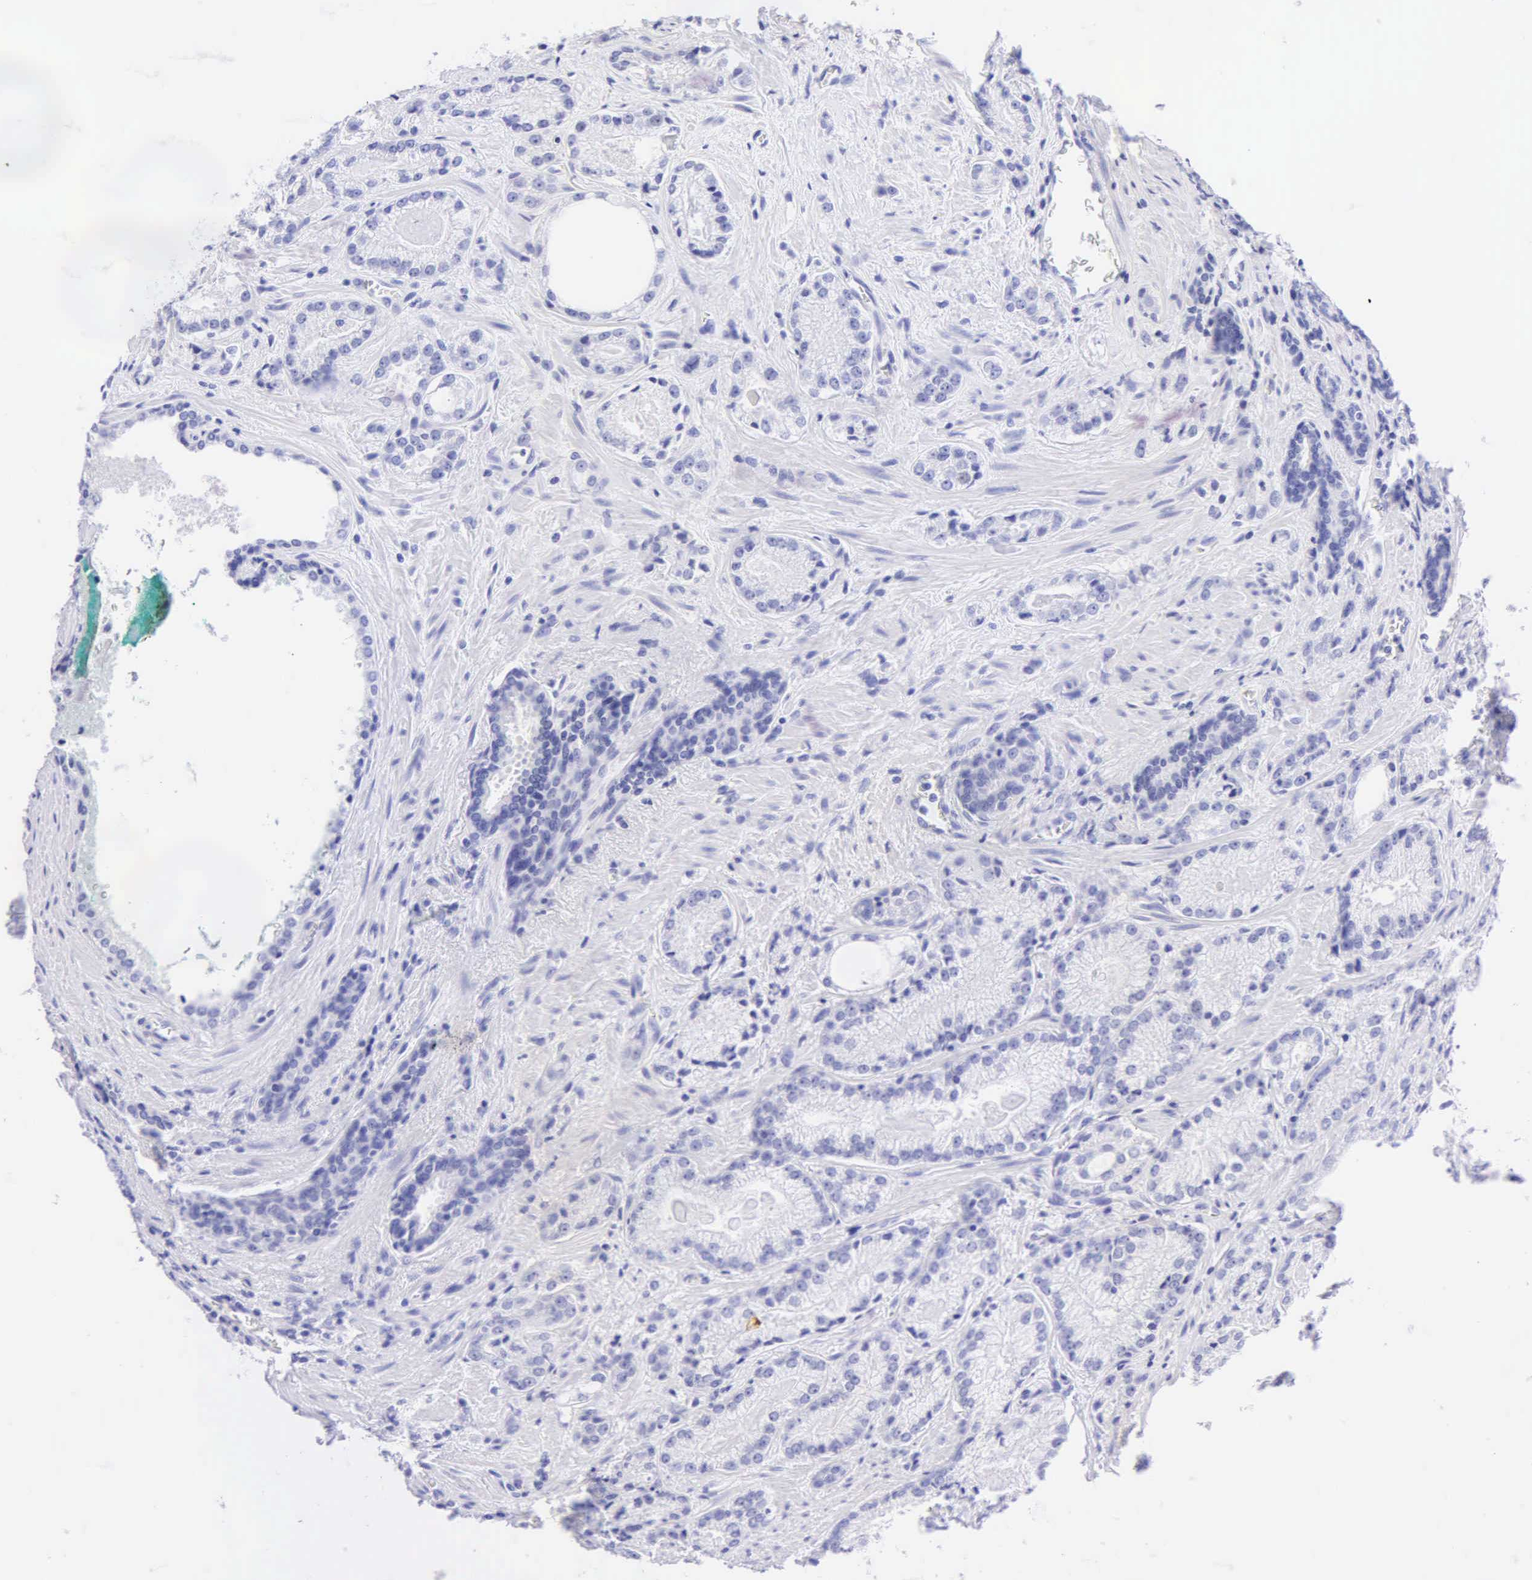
{"staining": {"intensity": "negative", "quantity": "none", "location": "none"}, "tissue": "prostate cancer", "cell_type": "Tumor cells", "image_type": "cancer", "snomed": [{"axis": "morphology", "description": "Adenocarcinoma, Medium grade"}, {"axis": "topography", "description": "Prostate"}], "caption": "Photomicrograph shows no protein expression in tumor cells of prostate cancer tissue.", "gene": "KRT20", "patient": {"sex": "male", "age": 68}}